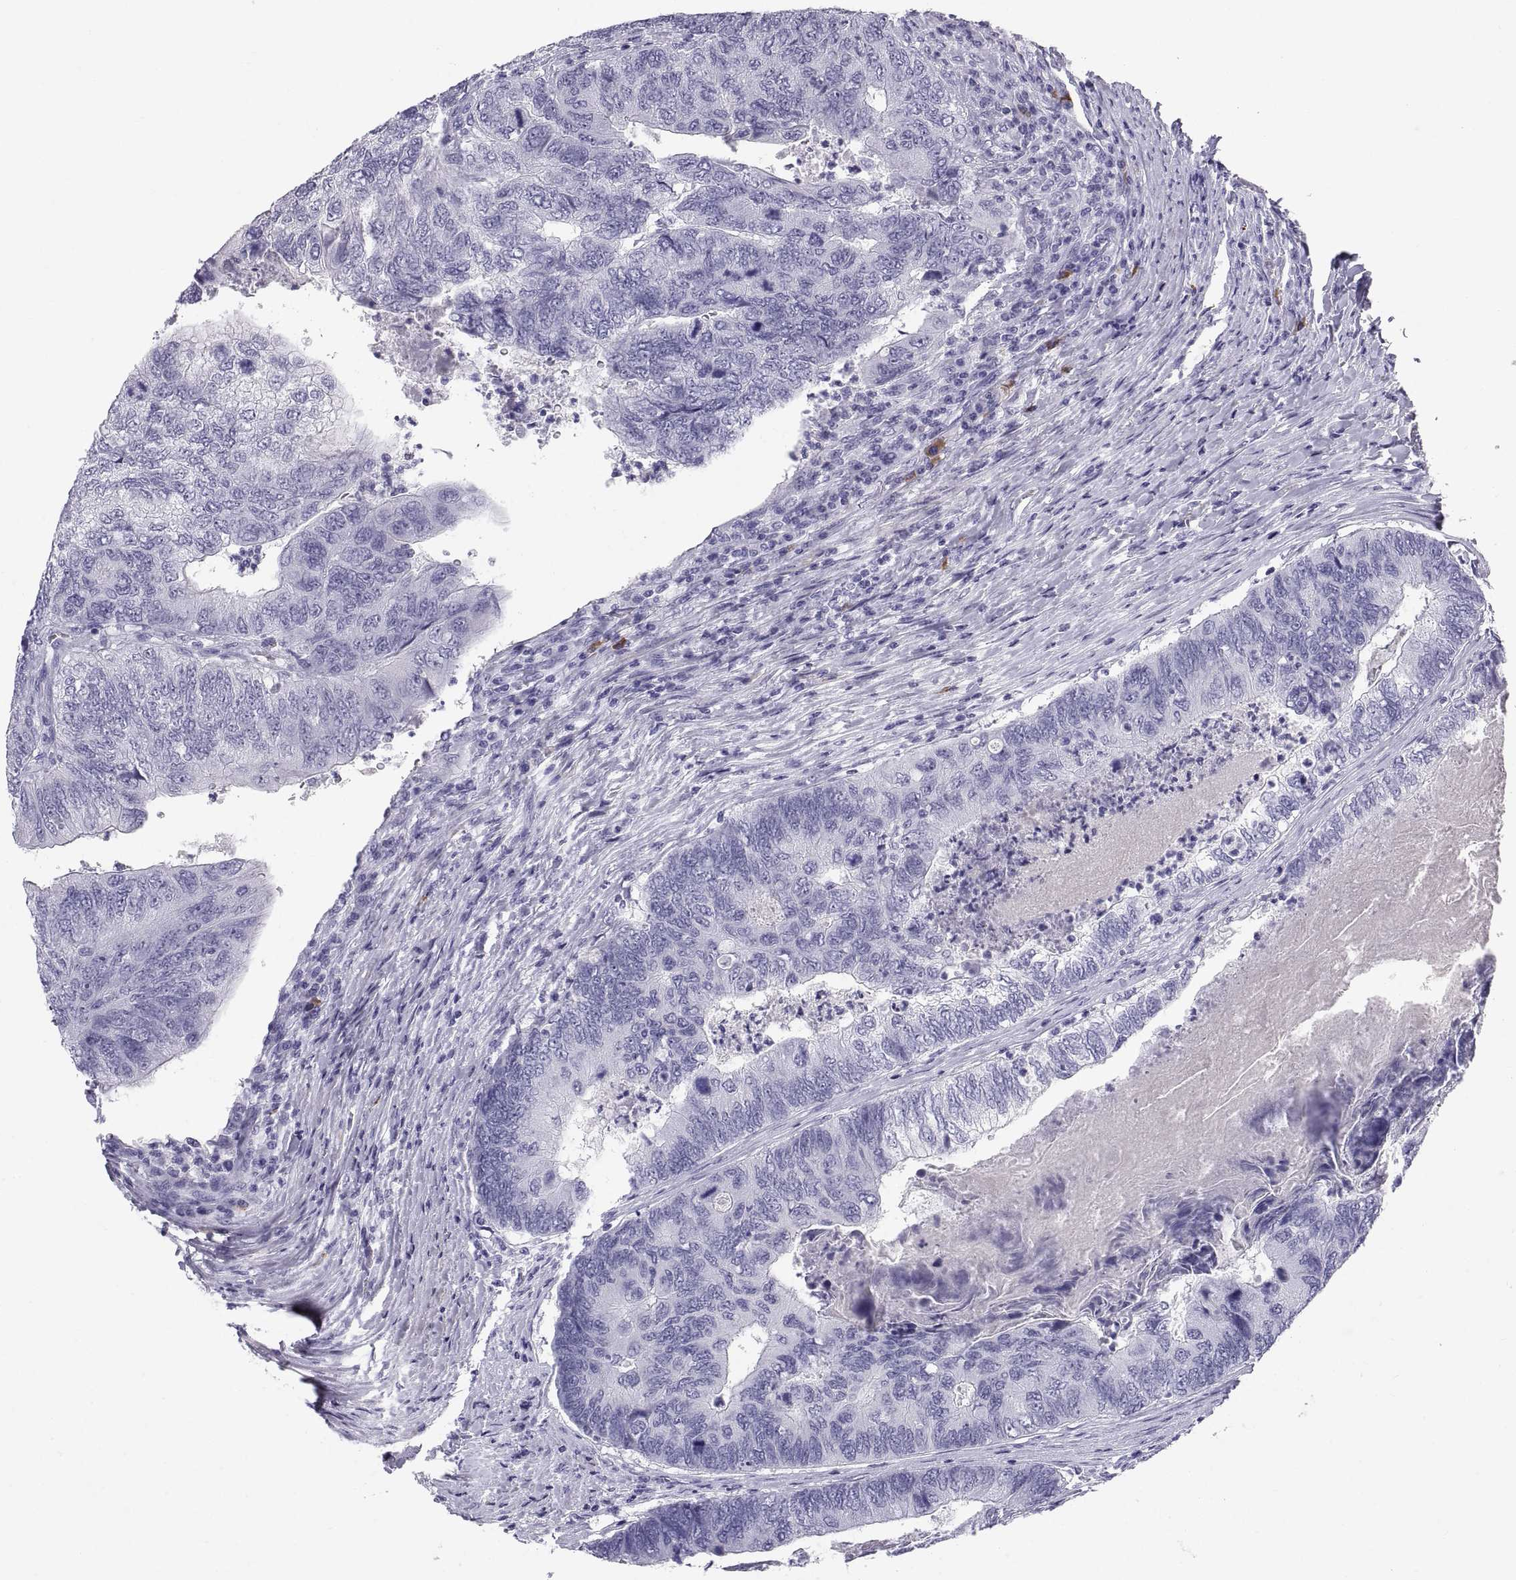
{"staining": {"intensity": "negative", "quantity": "none", "location": "none"}, "tissue": "colorectal cancer", "cell_type": "Tumor cells", "image_type": "cancer", "snomed": [{"axis": "morphology", "description": "Adenocarcinoma, NOS"}, {"axis": "topography", "description": "Colon"}], "caption": "Tumor cells show no significant protein staining in colorectal cancer (adenocarcinoma). Nuclei are stained in blue.", "gene": "CT47A10", "patient": {"sex": "female", "age": 67}}